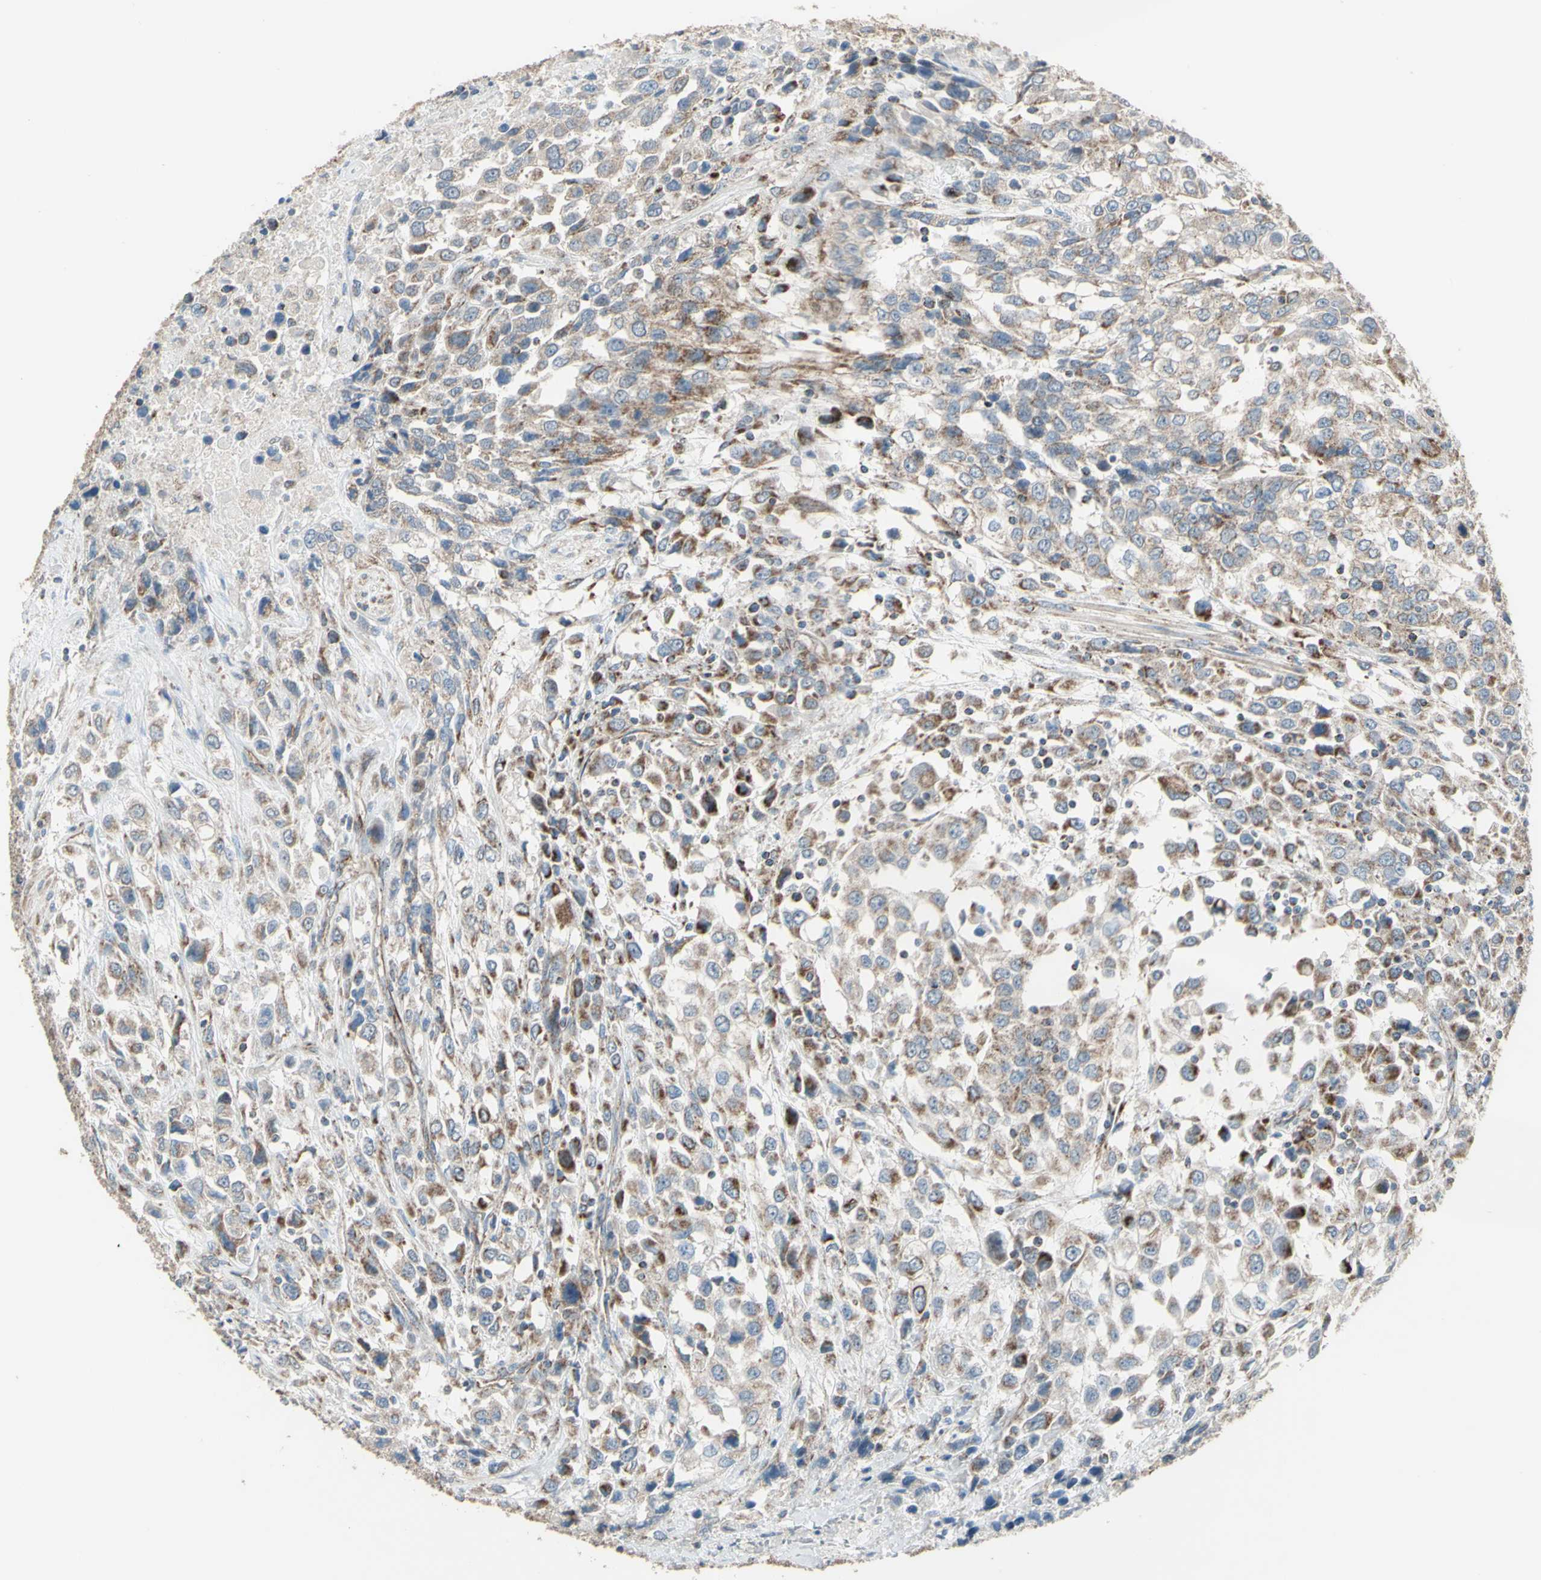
{"staining": {"intensity": "weak", "quantity": "25%-75%", "location": "cytoplasmic/membranous"}, "tissue": "urothelial cancer", "cell_type": "Tumor cells", "image_type": "cancer", "snomed": [{"axis": "morphology", "description": "Urothelial carcinoma, High grade"}, {"axis": "topography", "description": "Urinary bladder"}], "caption": "An image of urothelial carcinoma (high-grade) stained for a protein demonstrates weak cytoplasmic/membranous brown staining in tumor cells.", "gene": "FAM171B", "patient": {"sex": "female", "age": 80}}